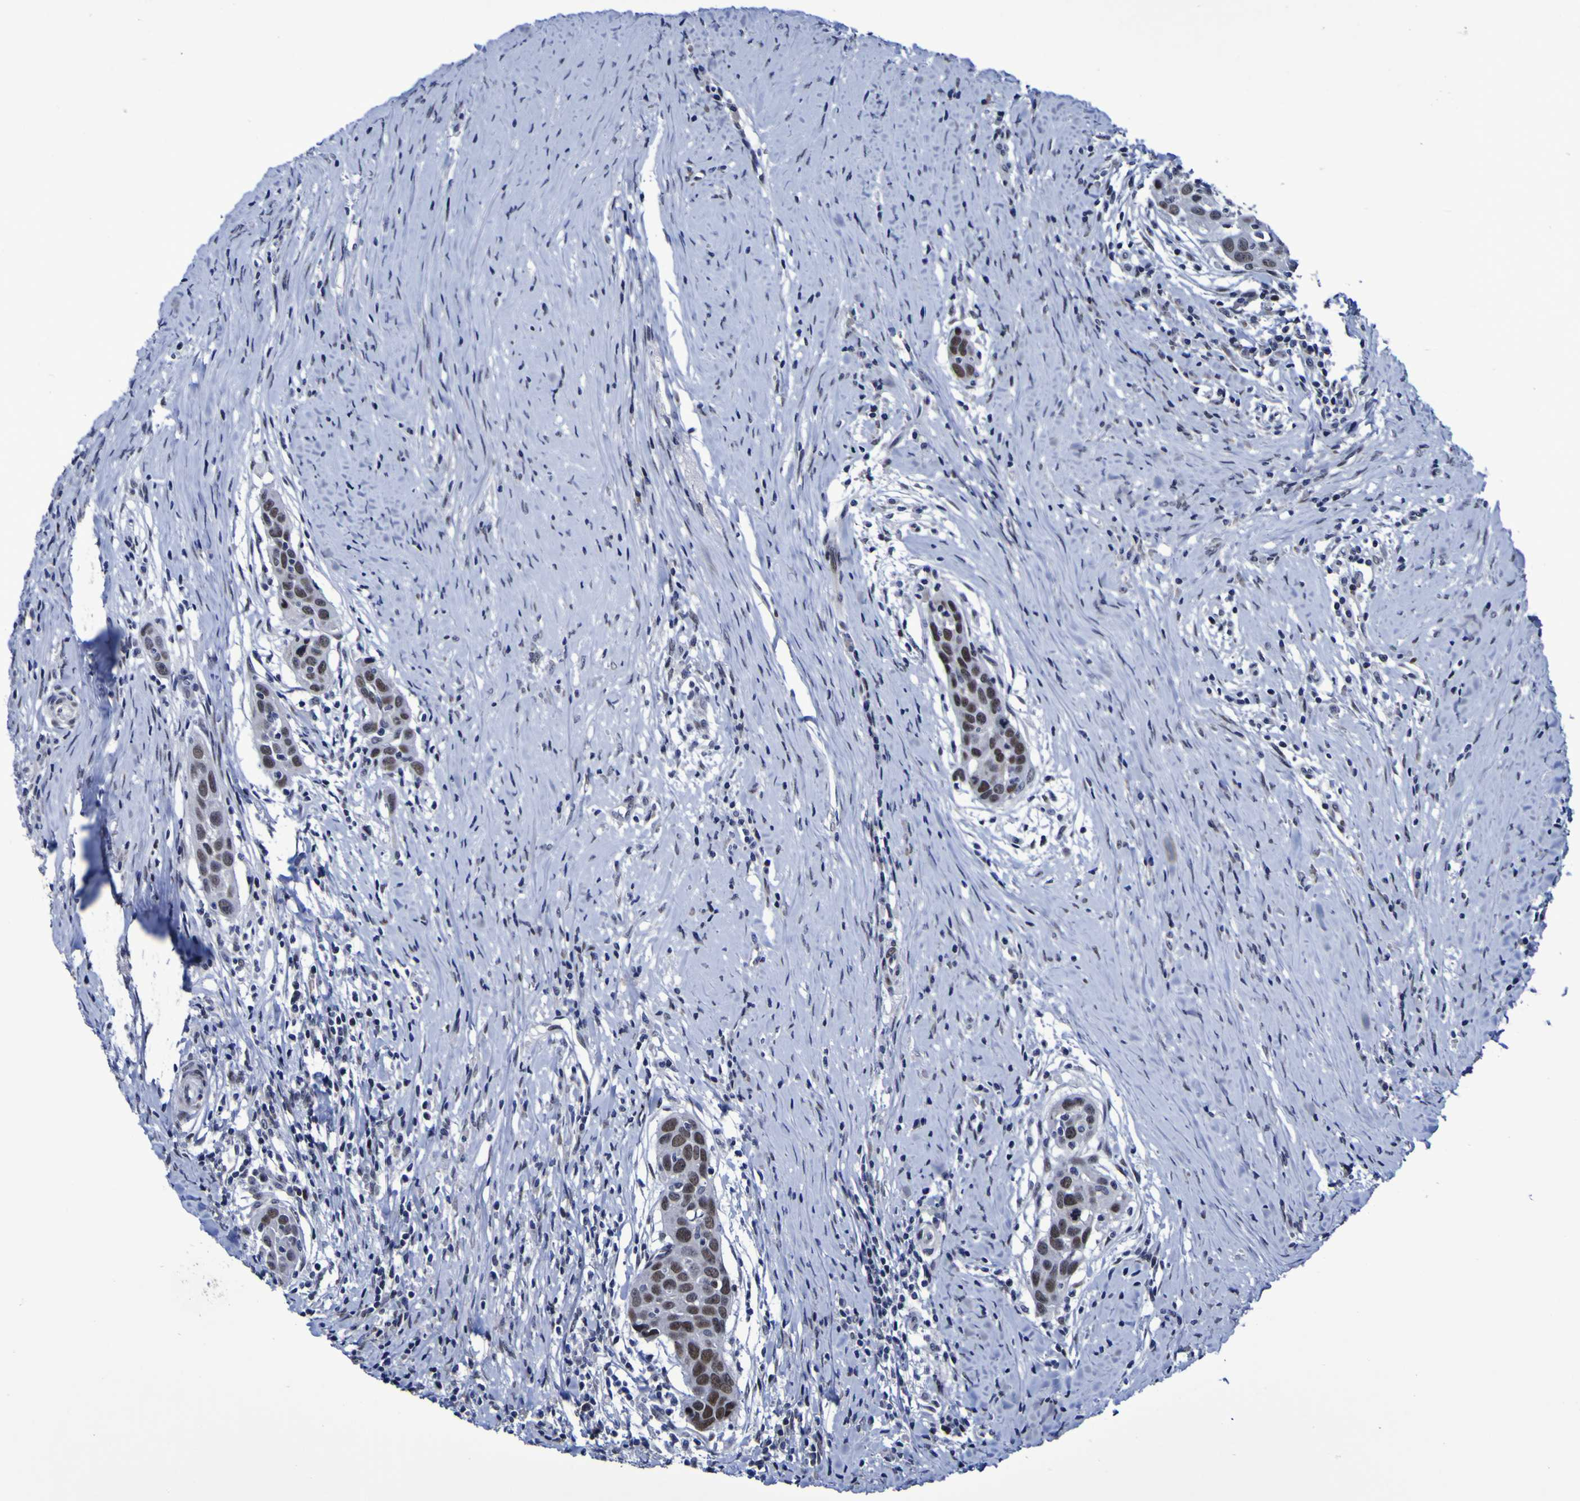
{"staining": {"intensity": "moderate", "quantity": ">75%", "location": "nuclear"}, "tissue": "head and neck cancer", "cell_type": "Tumor cells", "image_type": "cancer", "snomed": [{"axis": "morphology", "description": "Squamous cell carcinoma, NOS"}, {"axis": "topography", "description": "Oral tissue"}, {"axis": "topography", "description": "Head-Neck"}], "caption": "Protein staining displays moderate nuclear staining in approximately >75% of tumor cells in head and neck cancer. The staining is performed using DAB brown chromogen to label protein expression. The nuclei are counter-stained blue using hematoxylin.", "gene": "MBD3", "patient": {"sex": "female", "age": 50}}